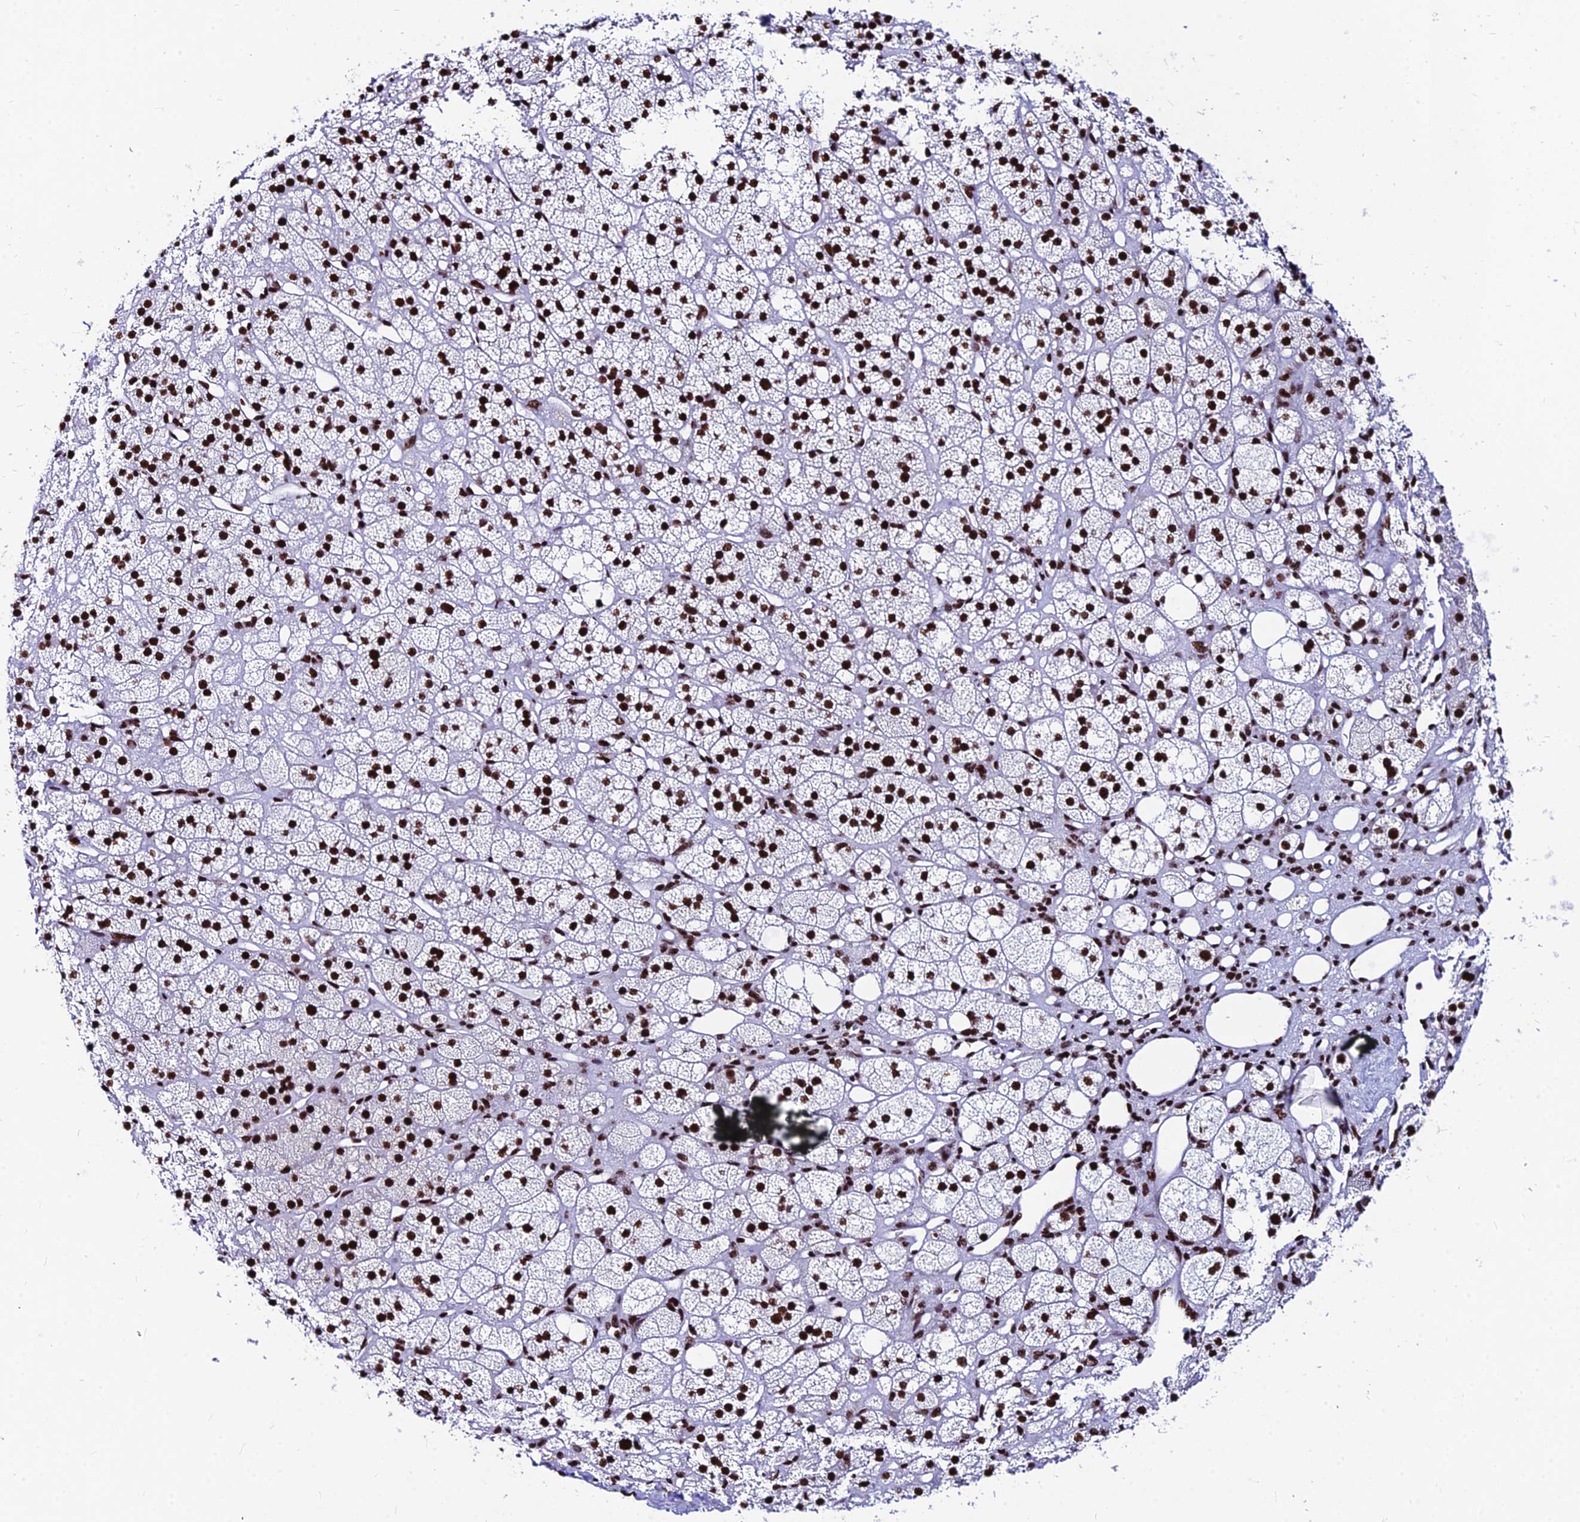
{"staining": {"intensity": "strong", "quantity": ">75%", "location": "nuclear"}, "tissue": "adrenal gland", "cell_type": "Glandular cells", "image_type": "normal", "snomed": [{"axis": "morphology", "description": "Normal tissue, NOS"}, {"axis": "topography", "description": "Adrenal gland"}], "caption": "A high-resolution histopathology image shows immunohistochemistry staining of normal adrenal gland, which demonstrates strong nuclear positivity in approximately >75% of glandular cells. Immunohistochemistry stains the protein of interest in brown and the nuclei are stained blue.", "gene": "HNRNPH1", "patient": {"sex": "male", "age": 61}}